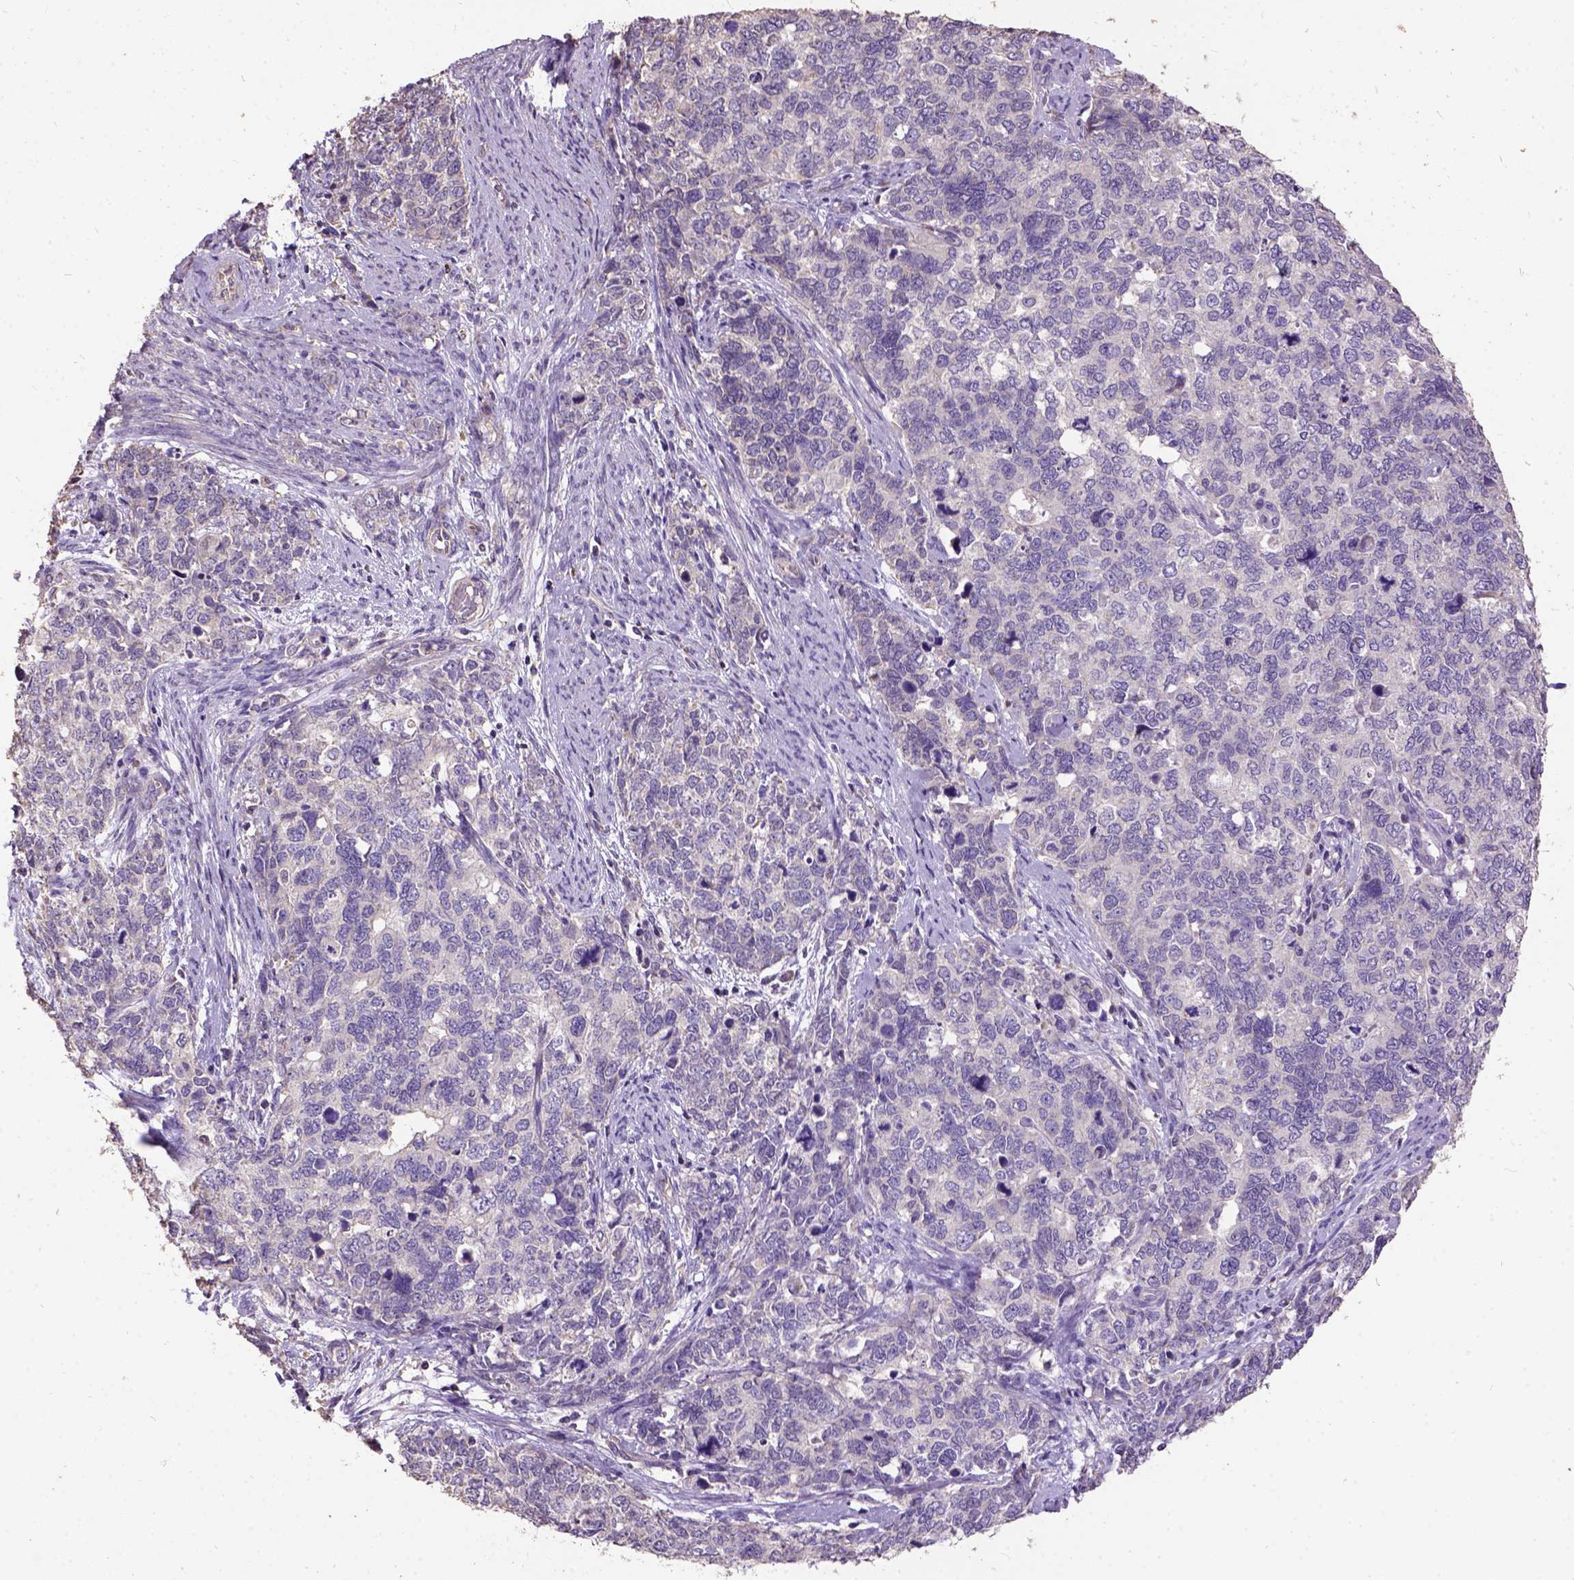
{"staining": {"intensity": "negative", "quantity": "none", "location": "none"}, "tissue": "cervical cancer", "cell_type": "Tumor cells", "image_type": "cancer", "snomed": [{"axis": "morphology", "description": "Squamous cell carcinoma, NOS"}, {"axis": "topography", "description": "Cervix"}], "caption": "Micrograph shows no significant protein positivity in tumor cells of squamous cell carcinoma (cervical).", "gene": "DQX1", "patient": {"sex": "female", "age": 63}}